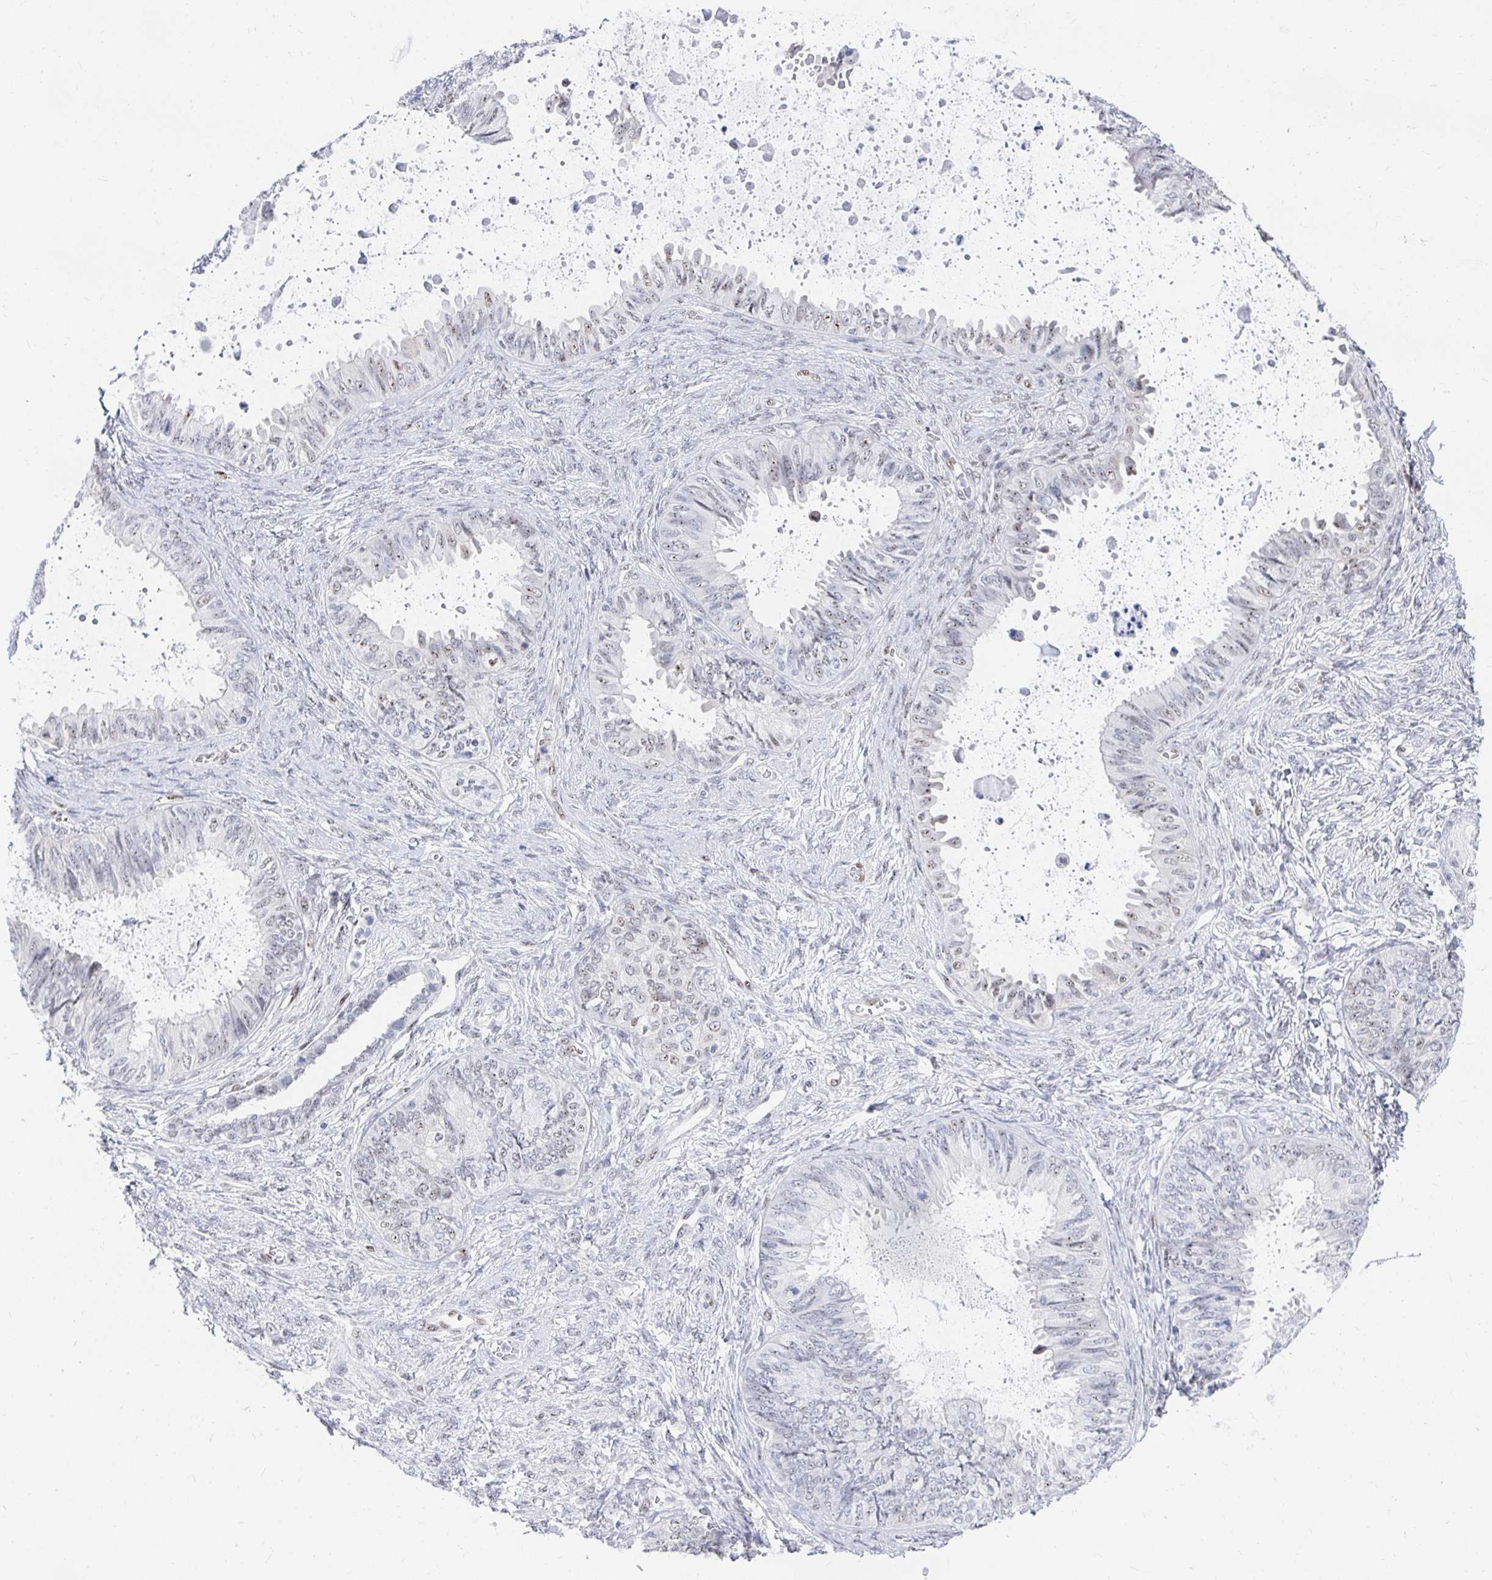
{"staining": {"intensity": "moderate", "quantity": "<25%", "location": "nuclear"}, "tissue": "ovarian cancer", "cell_type": "Tumor cells", "image_type": "cancer", "snomed": [{"axis": "morphology", "description": "Carcinoma, endometroid"}, {"axis": "topography", "description": "Ovary"}], "caption": "Immunohistochemical staining of human ovarian cancer demonstrates moderate nuclear protein expression in approximately <25% of tumor cells.", "gene": "CLIC3", "patient": {"sex": "female", "age": 70}}